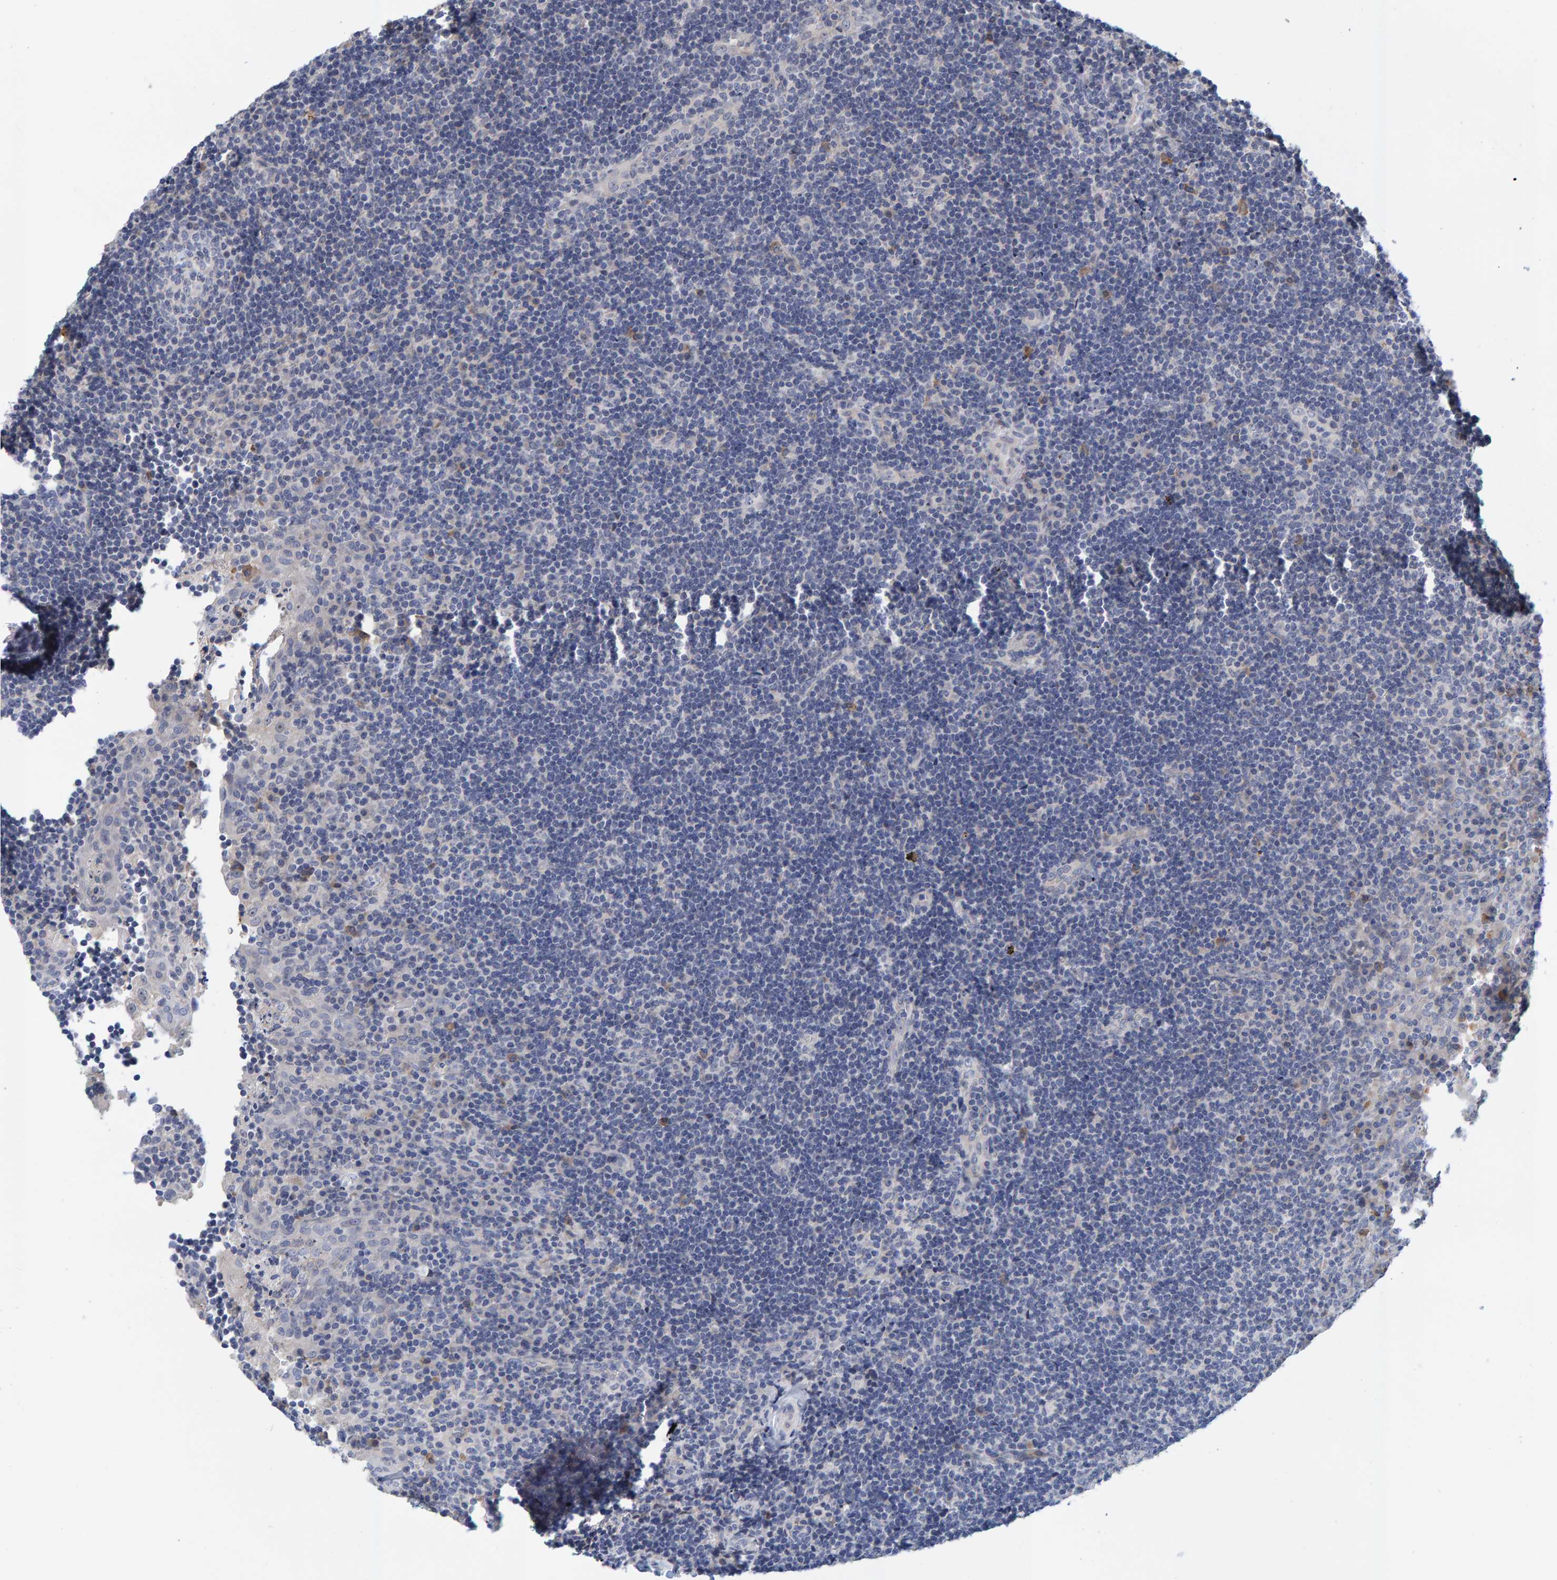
{"staining": {"intensity": "negative", "quantity": "none", "location": "none"}, "tissue": "lymphoma", "cell_type": "Tumor cells", "image_type": "cancer", "snomed": [{"axis": "morphology", "description": "Malignant lymphoma, non-Hodgkin's type, High grade"}, {"axis": "topography", "description": "Tonsil"}], "caption": "DAB immunohistochemical staining of human lymphoma exhibits no significant staining in tumor cells.", "gene": "ZNF77", "patient": {"sex": "female", "age": 36}}